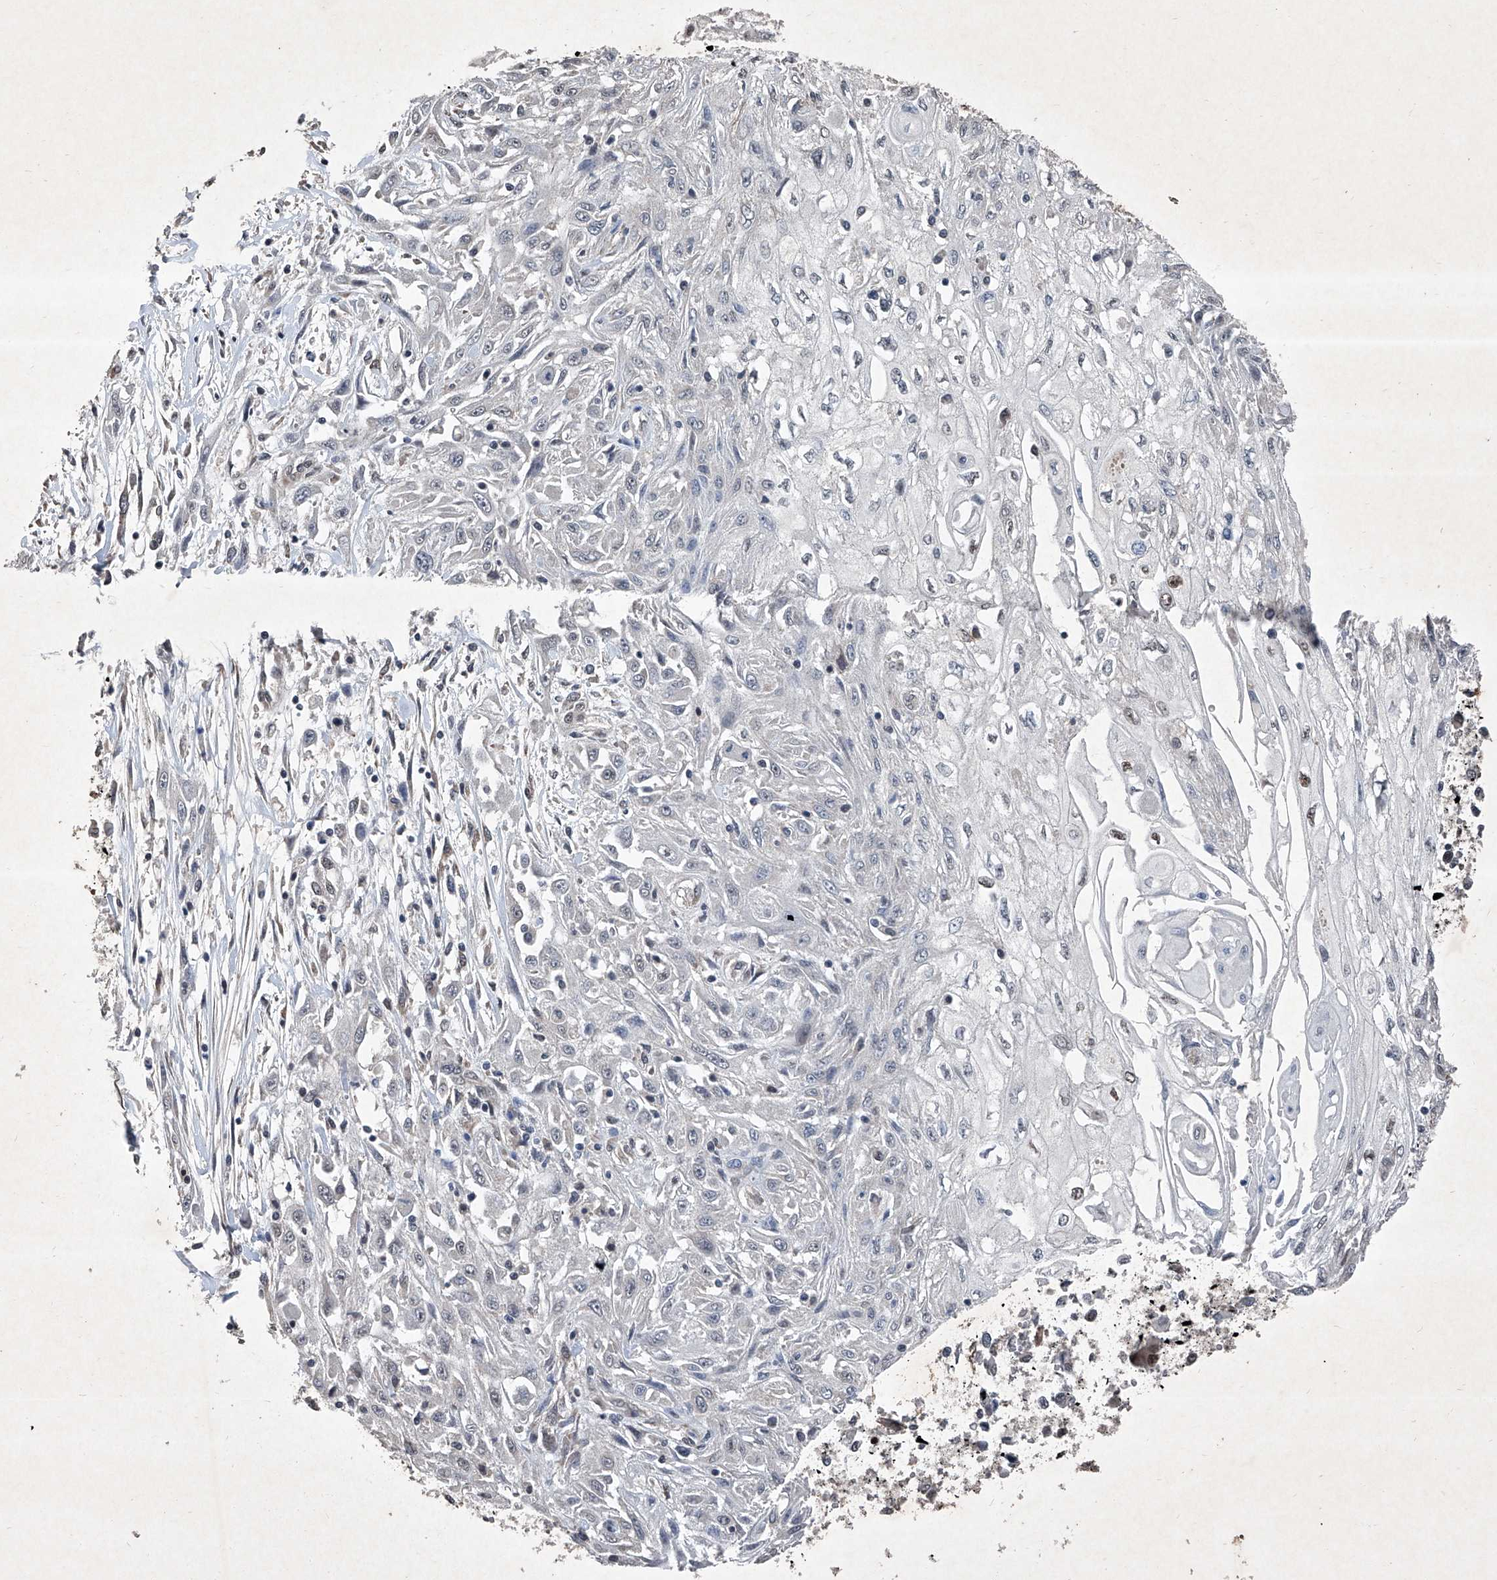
{"staining": {"intensity": "weak", "quantity": "<25%", "location": "nuclear"}, "tissue": "skin cancer", "cell_type": "Tumor cells", "image_type": "cancer", "snomed": [{"axis": "morphology", "description": "Squamous cell carcinoma, NOS"}, {"axis": "morphology", "description": "Squamous cell carcinoma, metastatic, NOS"}, {"axis": "topography", "description": "Skin"}, {"axis": "topography", "description": "Lymph node"}], "caption": "Micrograph shows no significant protein positivity in tumor cells of squamous cell carcinoma (skin).", "gene": "DDX39B", "patient": {"sex": "male", "age": 75}}